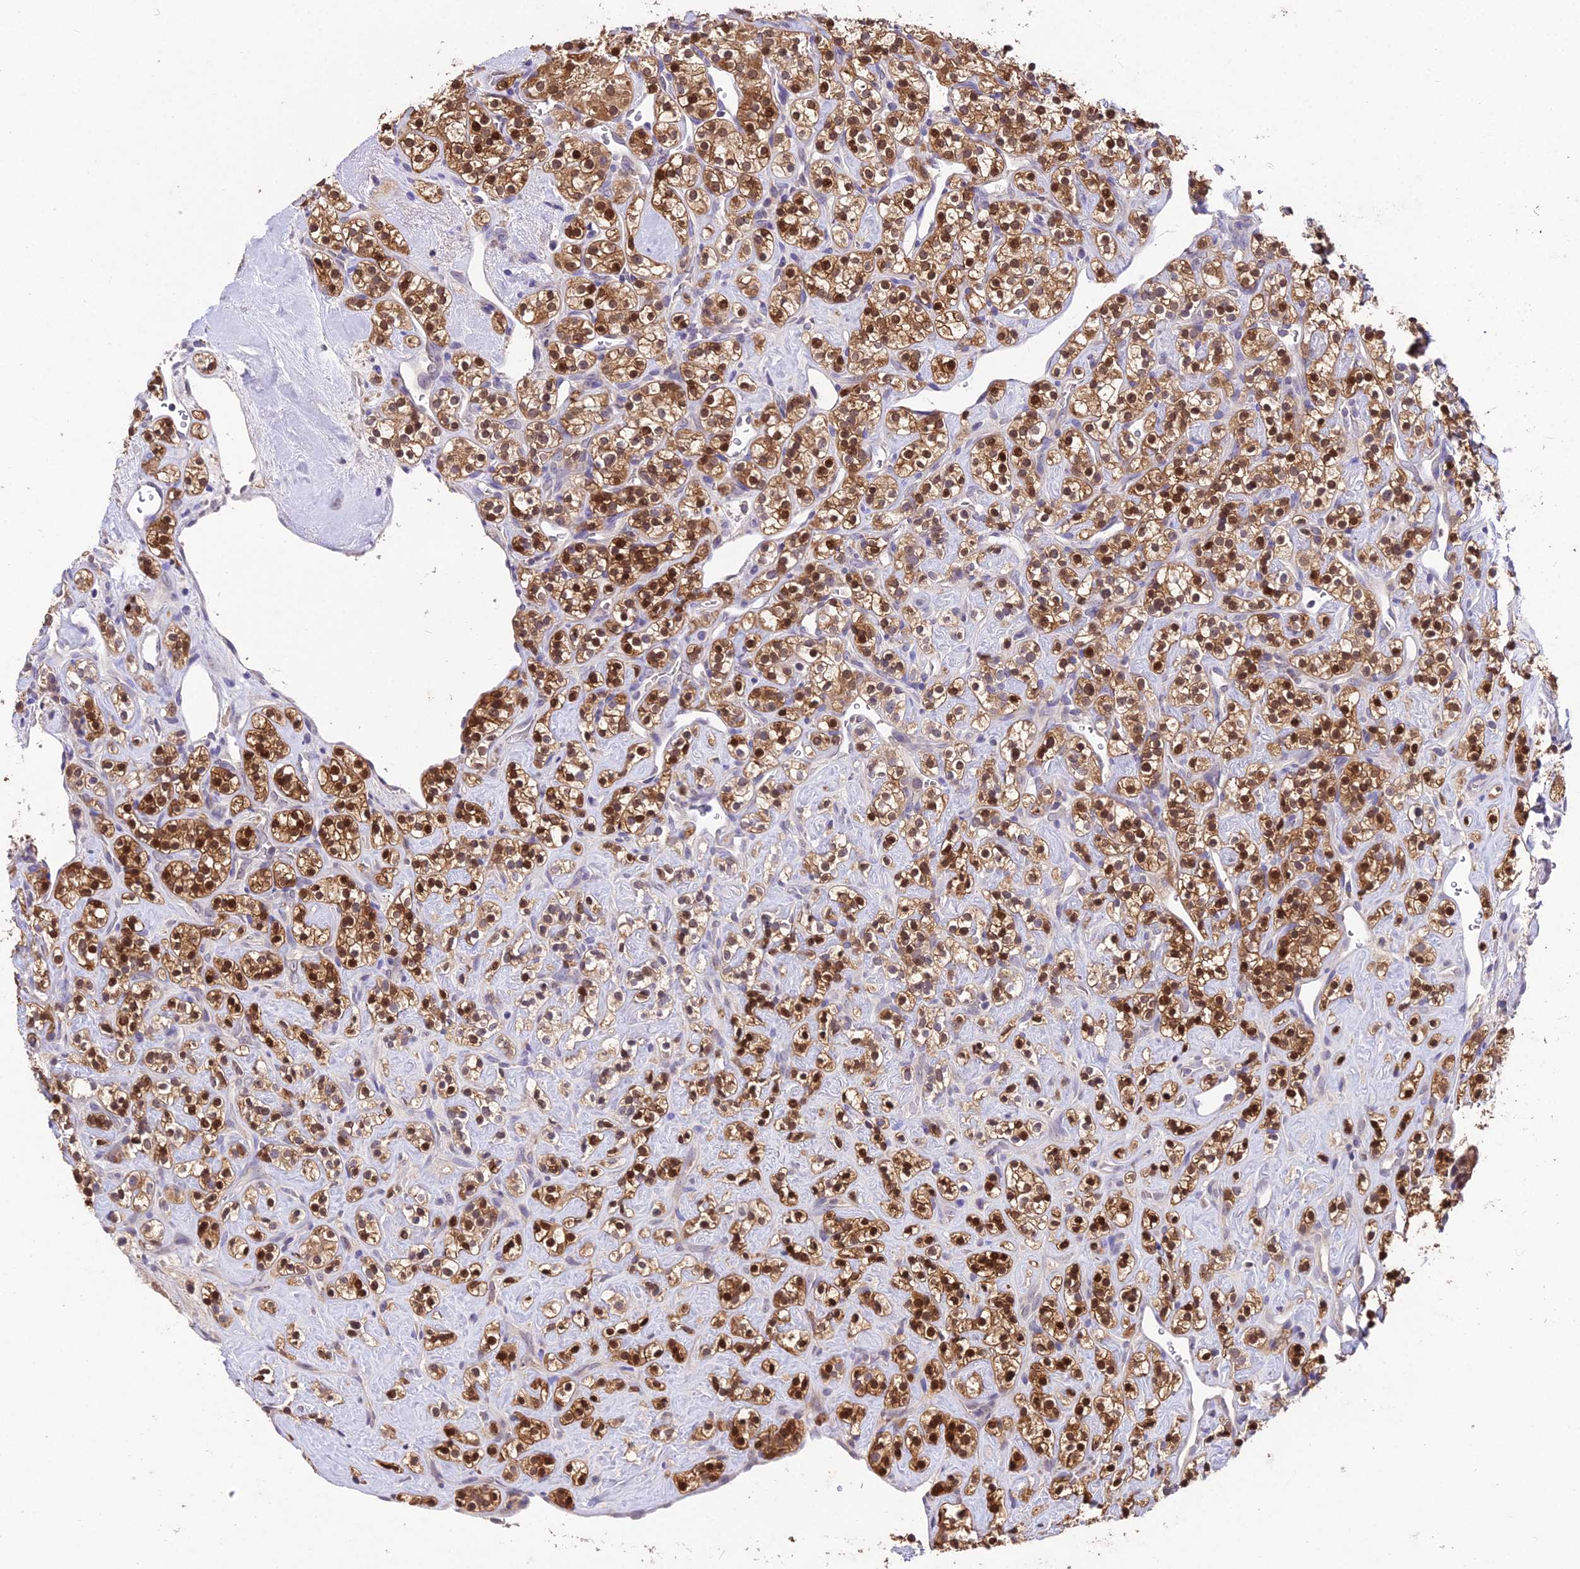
{"staining": {"intensity": "strong", "quantity": ">75%", "location": "cytoplasmic/membranous,nuclear"}, "tissue": "renal cancer", "cell_type": "Tumor cells", "image_type": "cancer", "snomed": [{"axis": "morphology", "description": "Adenocarcinoma, NOS"}, {"axis": "topography", "description": "Kidney"}], "caption": "Renal adenocarcinoma was stained to show a protein in brown. There is high levels of strong cytoplasmic/membranous and nuclear staining in about >75% of tumor cells.", "gene": "PGK1", "patient": {"sex": "male", "age": 77}}